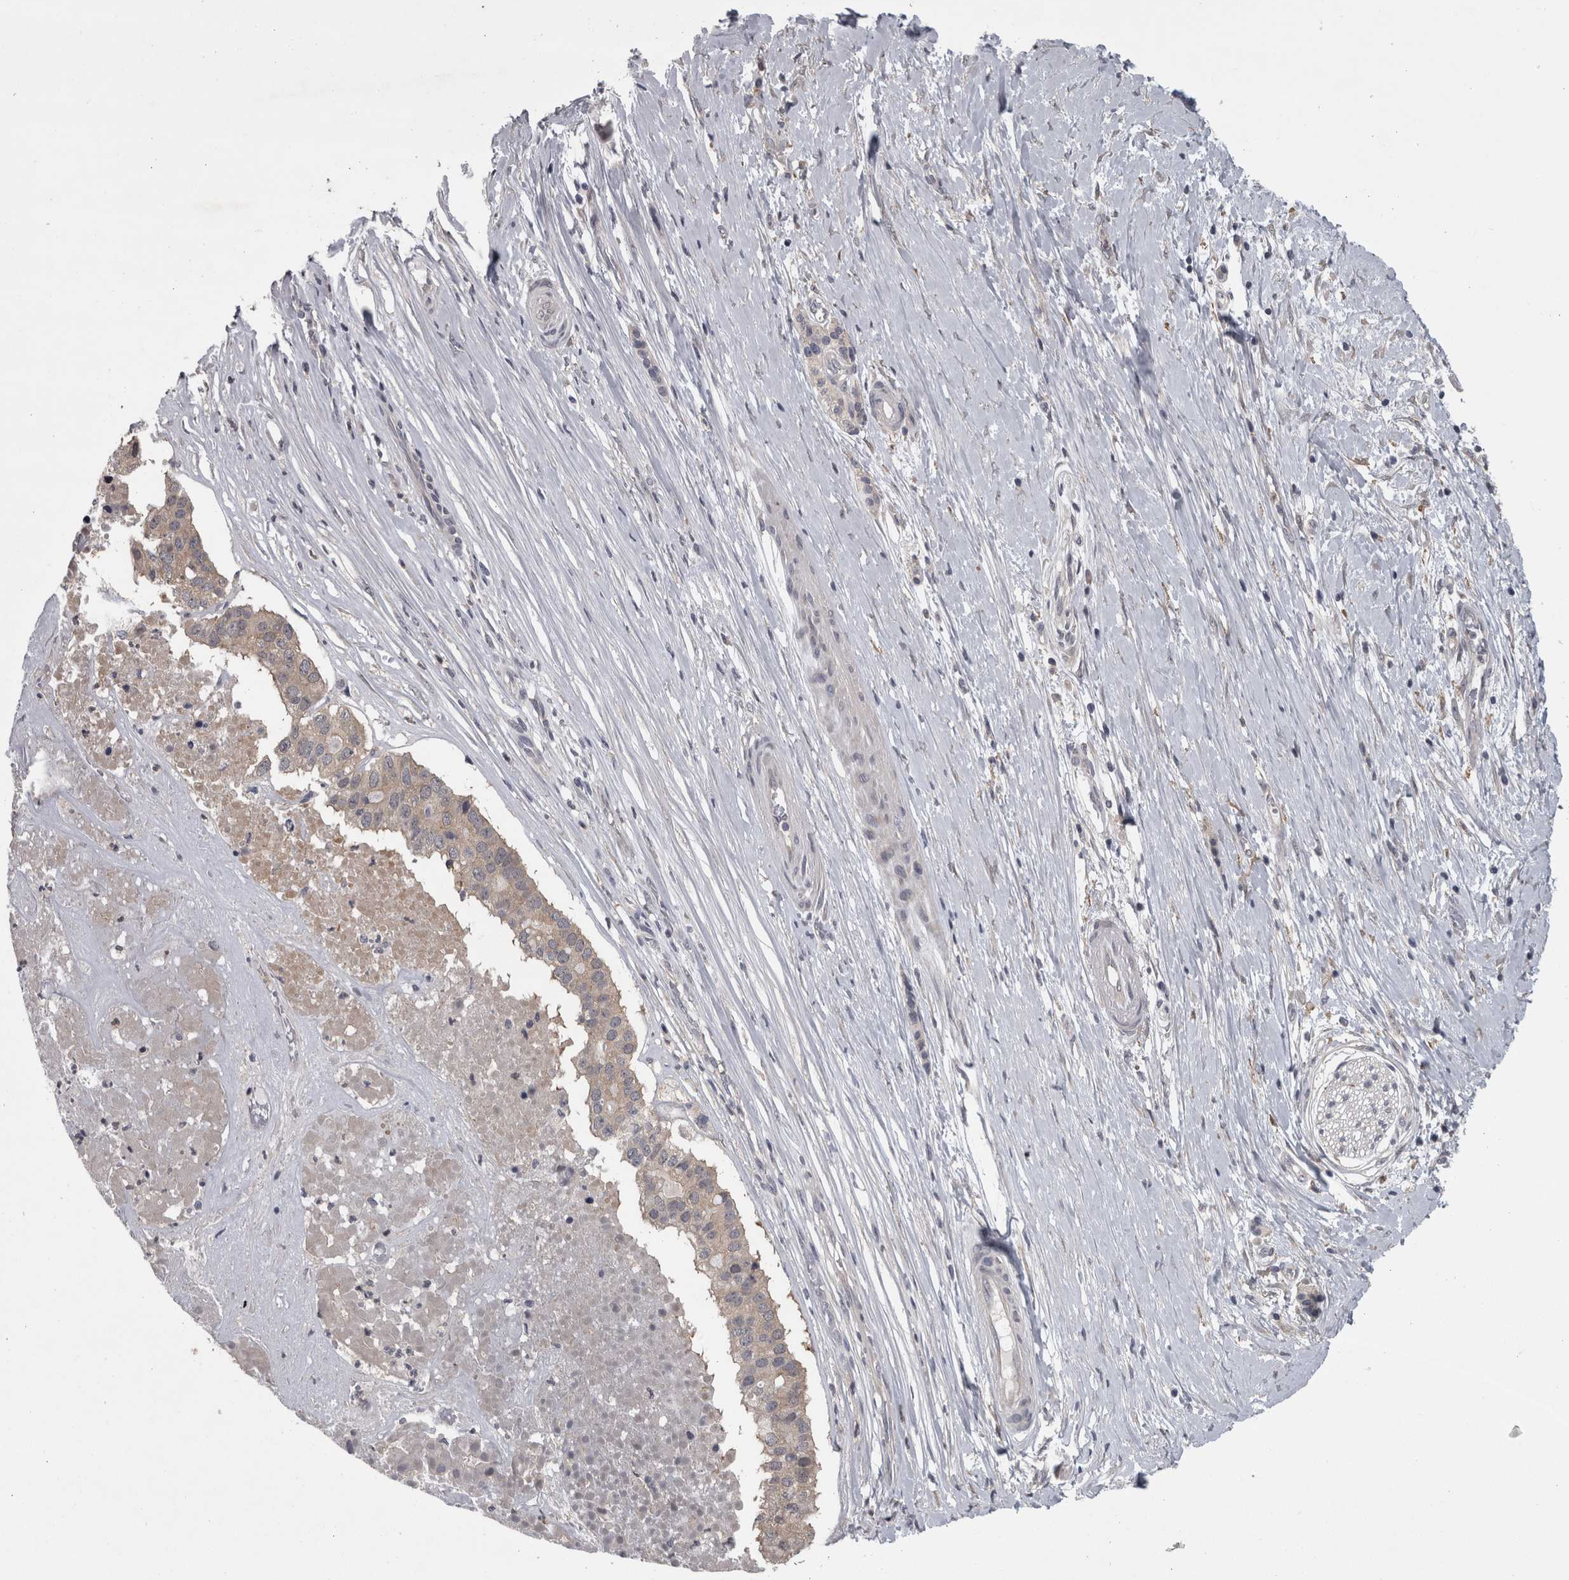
{"staining": {"intensity": "weak", "quantity": ">75%", "location": "cytoplasmic/membranous"}, "tissue": "pancreatic cancer", "cell_type": "Tumor cells", "image_type": "cancer", "snomed": [{"axis": "morphology", "description": "Adenocarcinoma, NOS"}, {"axis": "topography", "description": "Pancreas"}], "caption": "The photomicrograph demonstrates immunohistochemical staining of pancreatic cancer (adenocarcinoma). There is weak cytoplasmic/membranous positivity is seen in about >75% of tumor cells.", "gene": "PRKCI", "patient": {"sex": "male", "age": 50}}